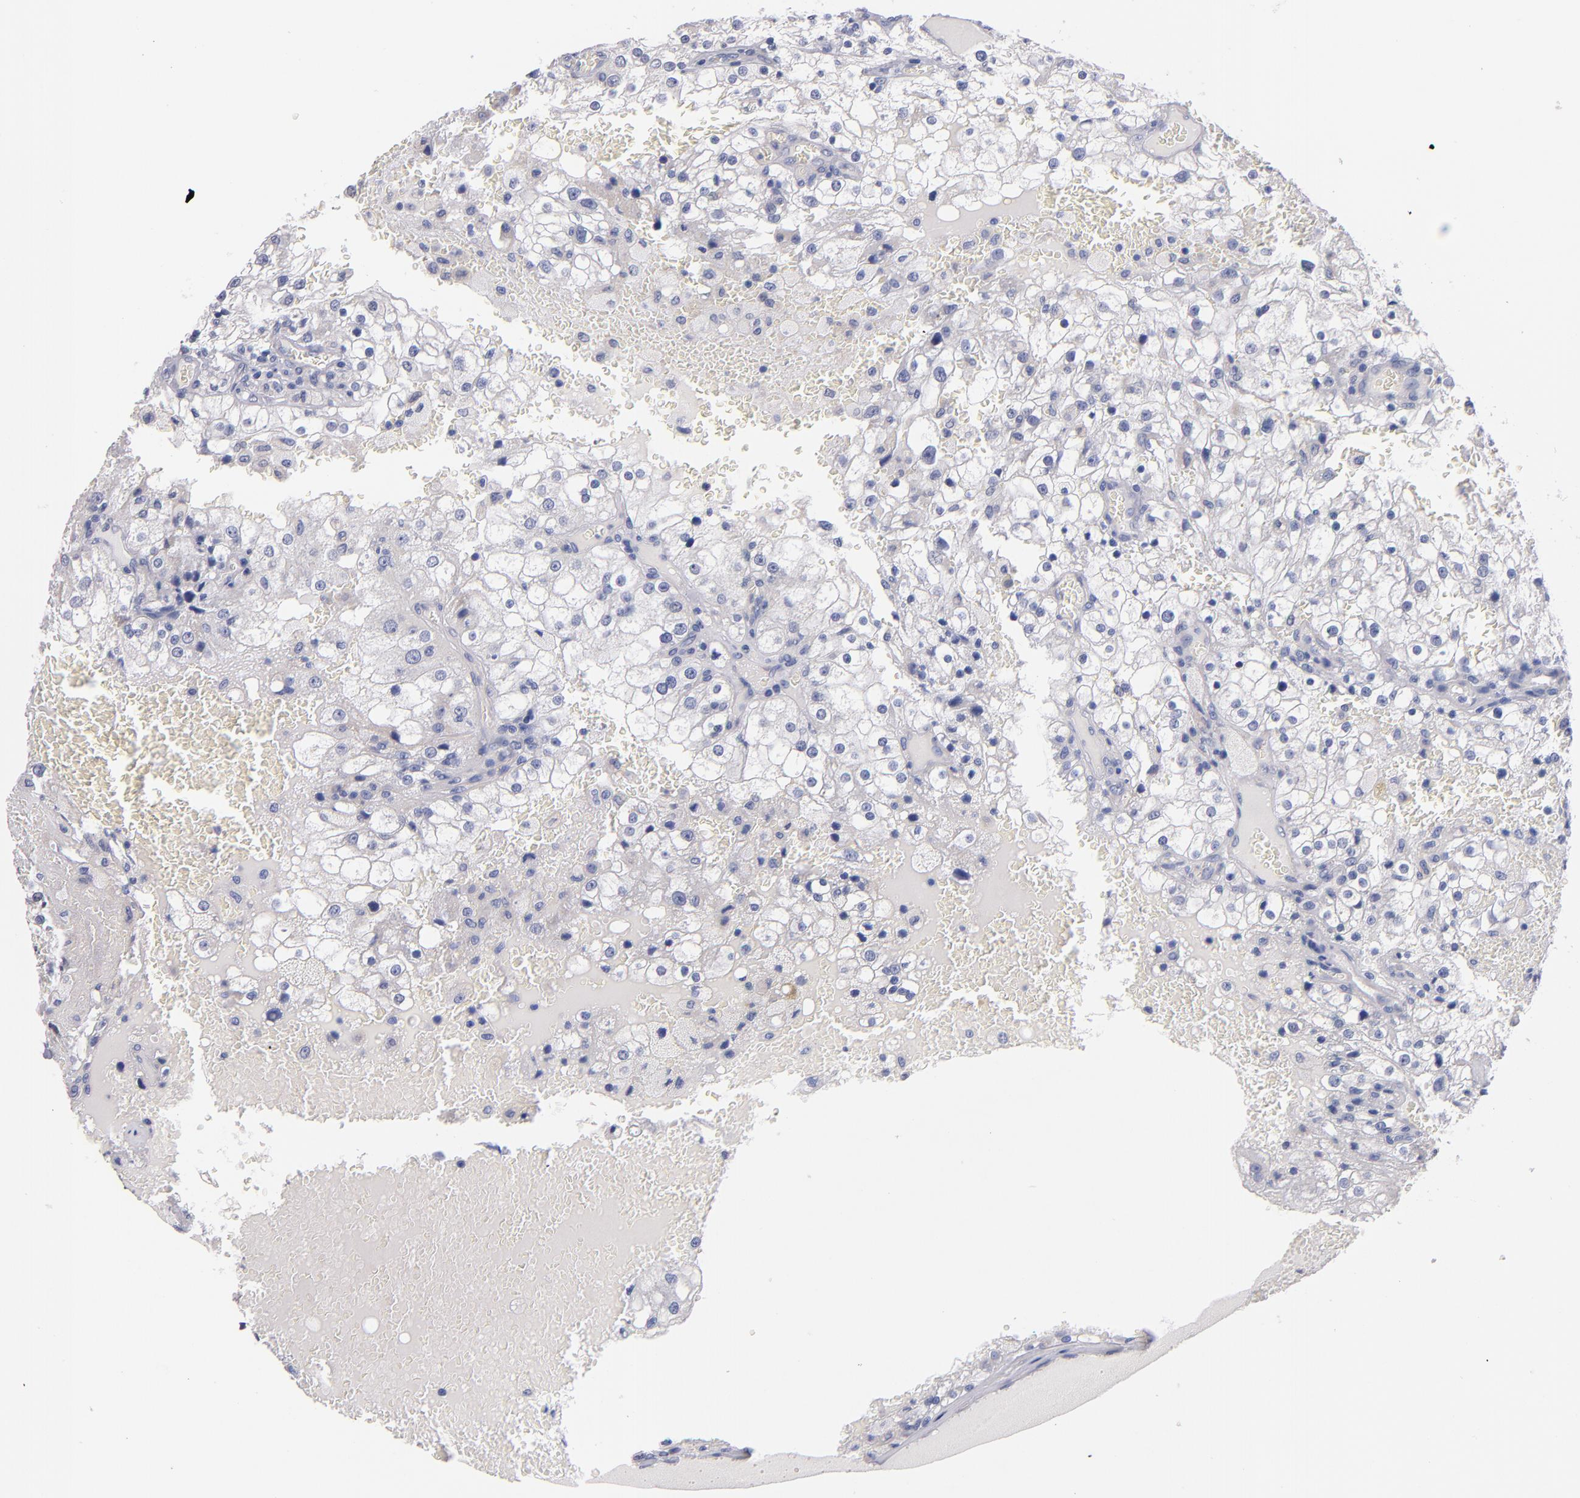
{"staining": {"intensity": "negative", "quantity": "none", "location": "none"}, "tissue": "renal cancer", "cell_type": "Tumor cells", "image_type": "cancer", "snomed": [{"axis": "morphology", "description": "Adenocarcinoma, NOS"}, {"axis": "topography", "description": "Kidney"}], "caption": "There is no significant expression in tumor cells of renal adenocarcinoma. (Brightfield microscopy of DAB IHC at high magnification).", "gene": "CNTNAP2", "patient": {"sex": "female", "age": 74}}